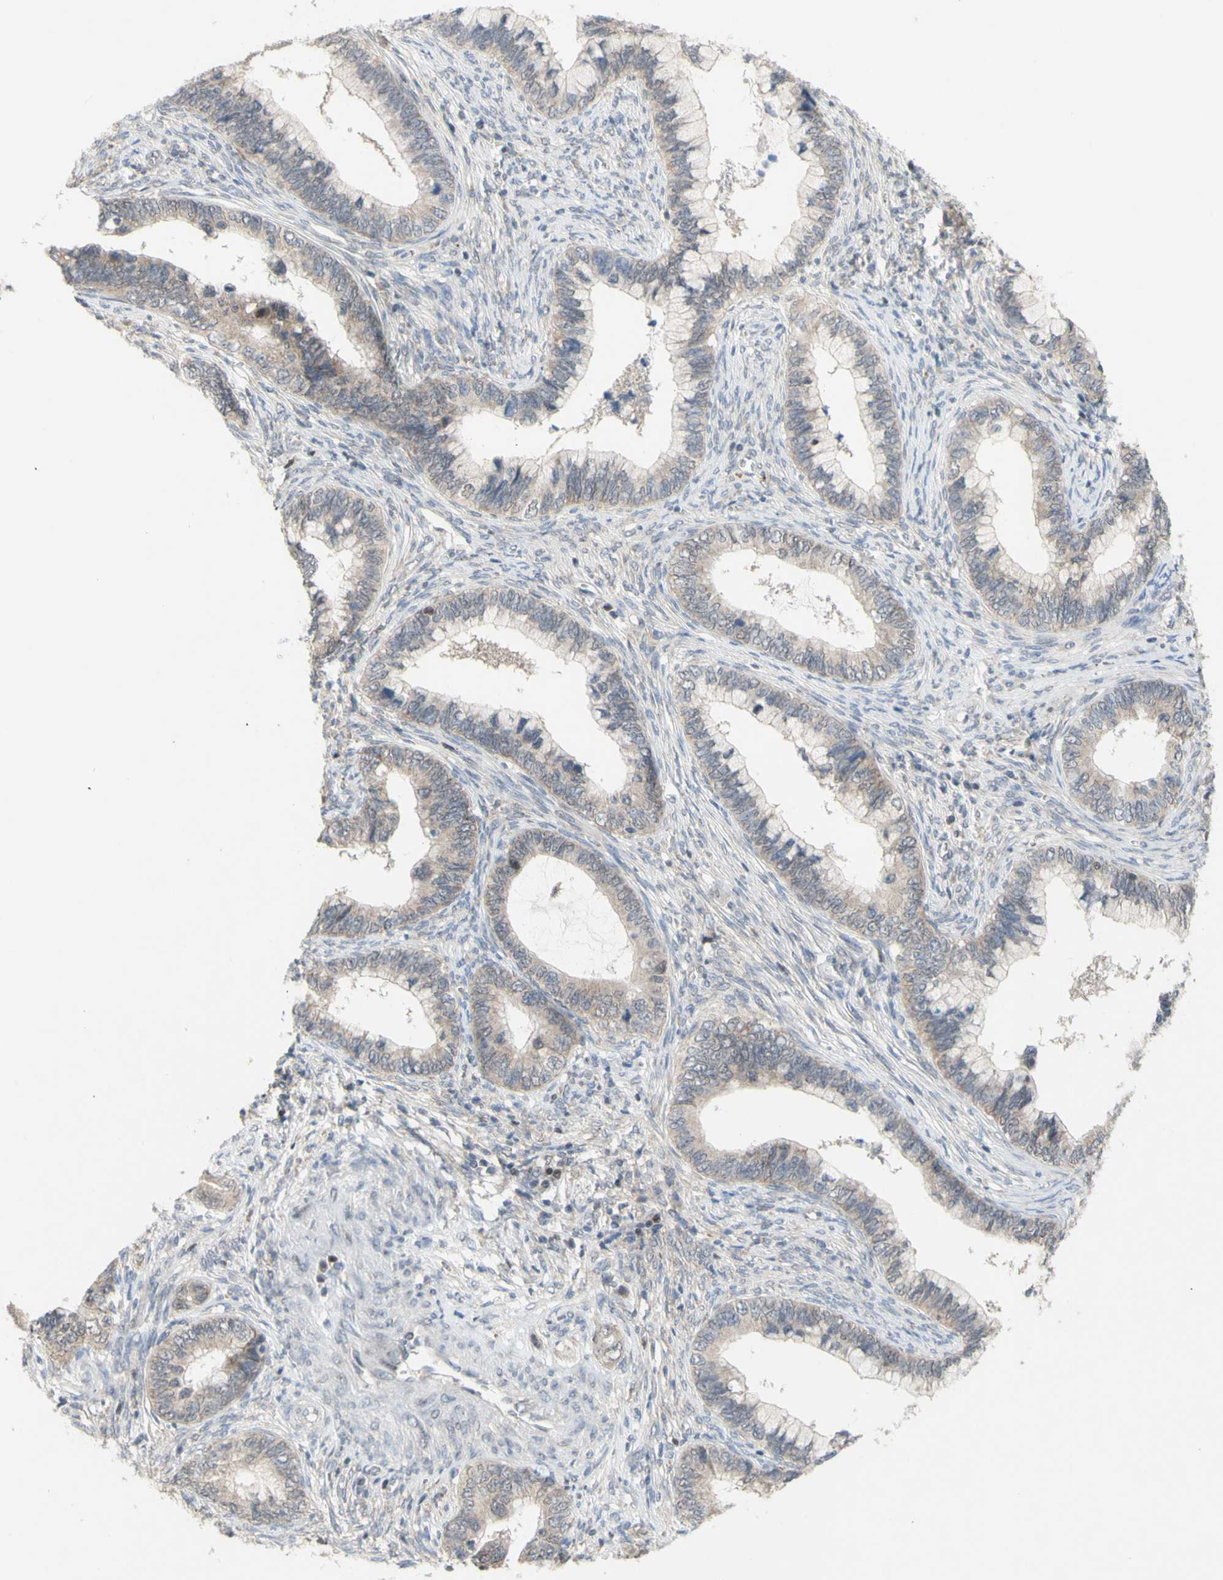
{"staining": {"intensity": "weak", "quantity": ">75%", "location": "cytoplasmic/membranous"}, "tissue": "cervical cancer", "cell_type": "Tumor cells", "image_type": "cancer", "snomed": [{"axis": "morphology", "description": "Adenocarcinoma, NOS"}, {"axis": "topography", "description": "Cervix"}], "caption": "Immunohistochemical staining of cervical cancer (adenocarcinoma) demonstrates weak cytoplasmic/membranous protein expression in approximately >75% of tumor cells.", "gene": "NLRP1", "patient": {"sex": "female", "age": 44}}